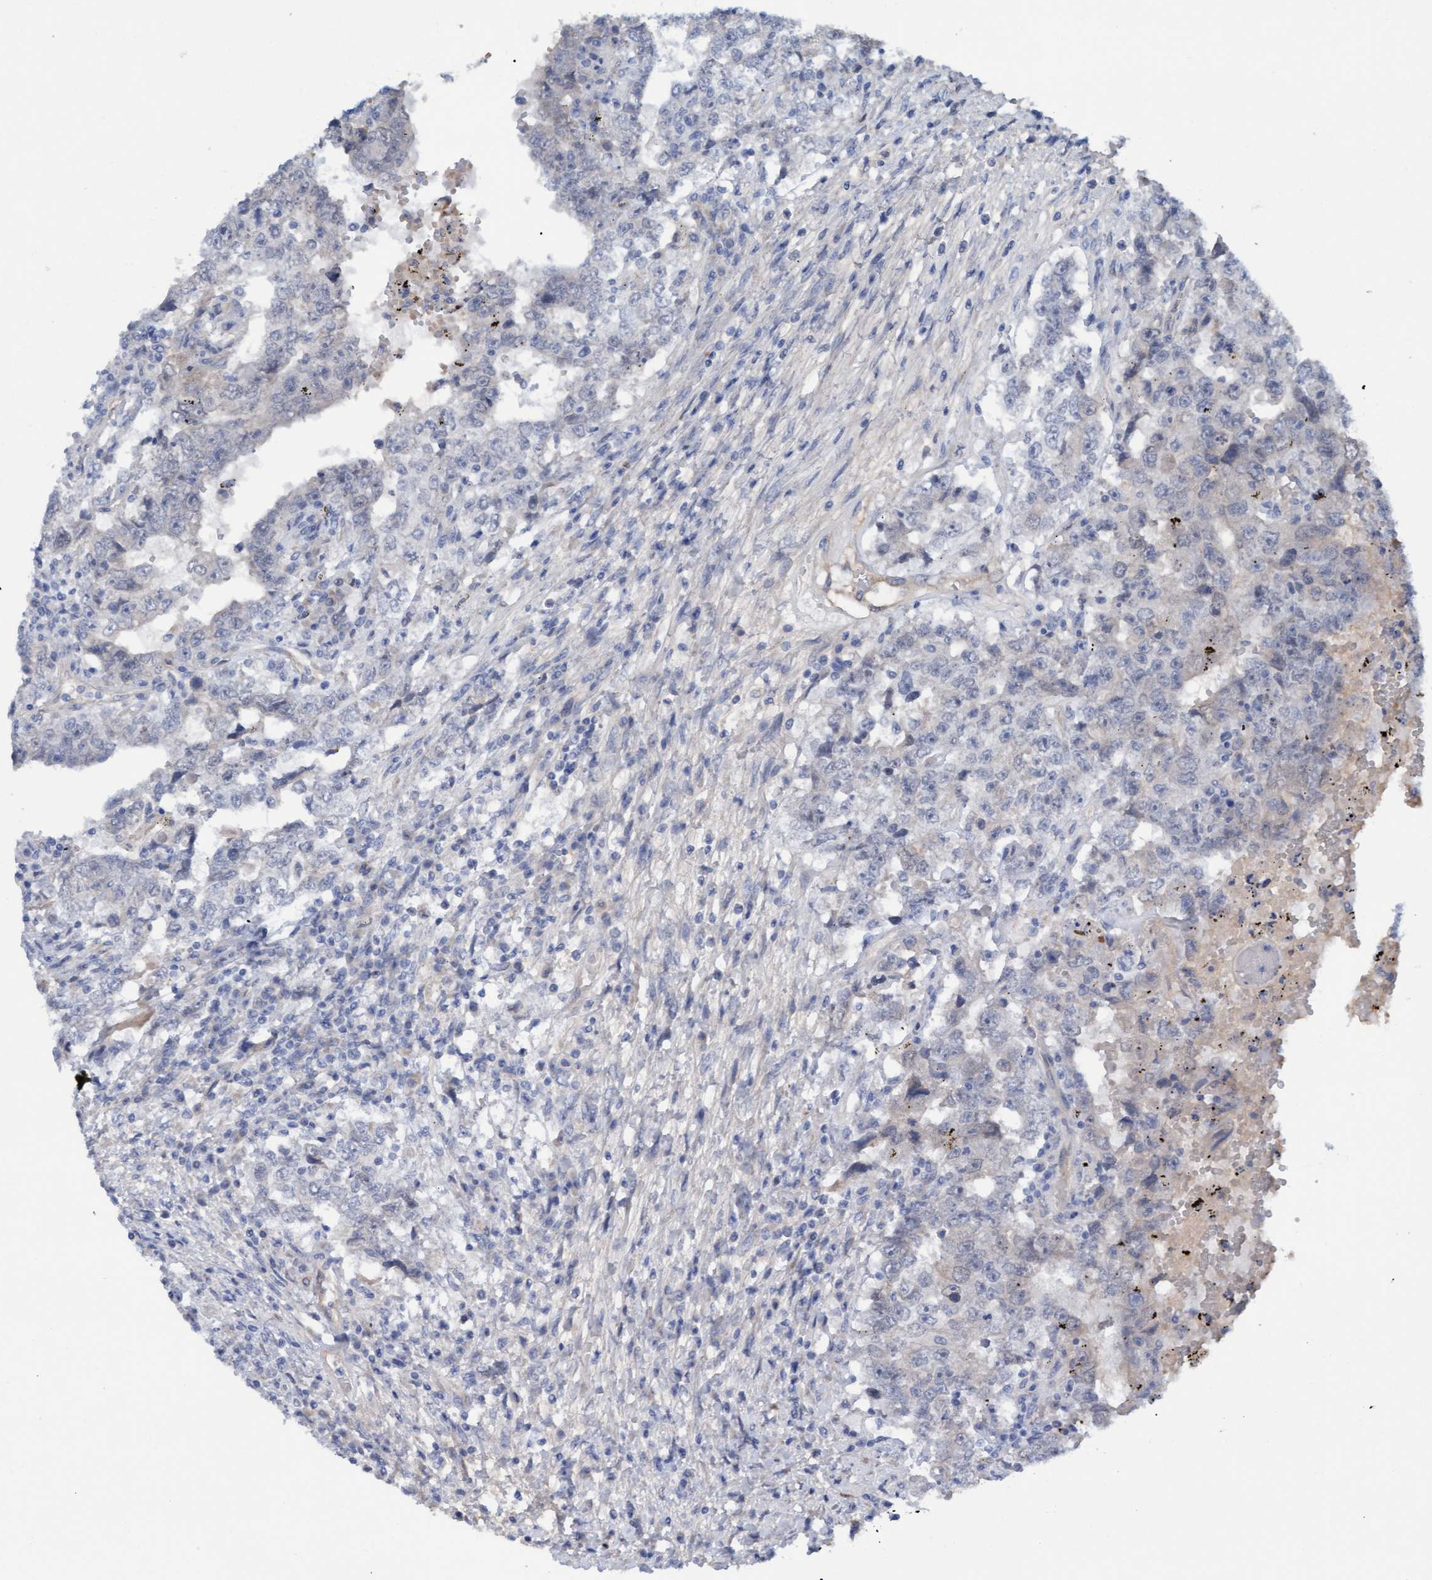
{"staining": {"intensity": "negative", "quantity": "none", "location": "none"}, "tissue": "testis cancer", "cell_type": "Tumor cells", "image_type": "cancer", "snomed": [{"axis": "morphology", "description": "Carcinoma, Embryonal, NOS"}, {"axis": "topography", "description": "Testis"}], "caption": "Tumor cells show no significant positivity in testis cancer.", "gene": "STXBP1", "patient": {"sex": "male", "age": 26}}